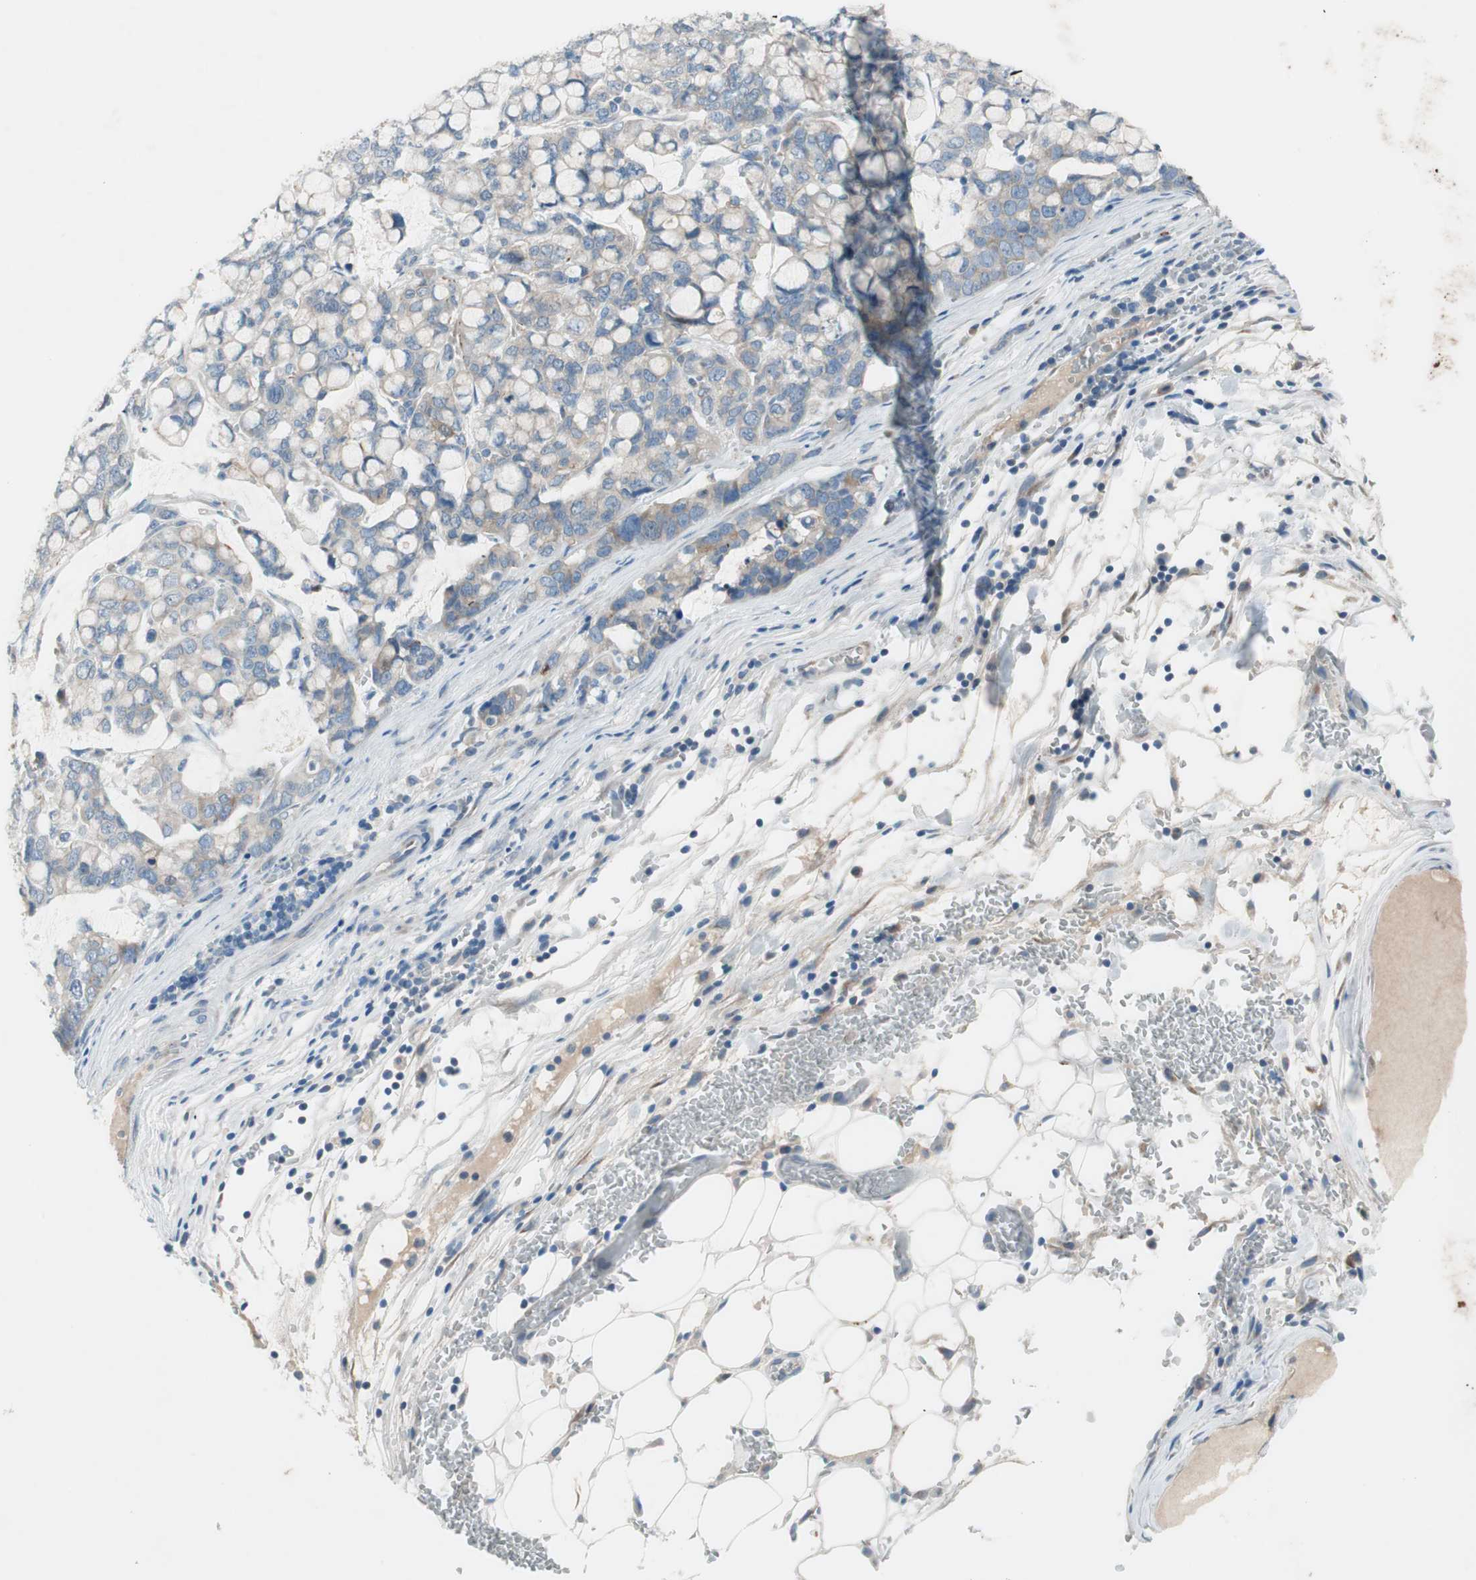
{"staining": {"intensity": "weak", "quantity": "25%-75%", "location": "cytoplasmic/membranous"}, "tissue": "stomach cancer", "cell_type": "Tumor cells", "image_type": "cancer", "snomed": [{"axis": "morphology", "description": "Adenocarcinoma, NOS"}, {"axis": "topography", "description": "Stomach, lower"}], "caption": "Stomach cancer stained with immunohistochemistry shows weak cytoplasmic/membranous staining in about 25%-75% of tumor cells. (Brightfield microscopy of DAB IHC at high magnification).", "gene": "PRRG4", "patient": {"sex": "male", "age": 84}}